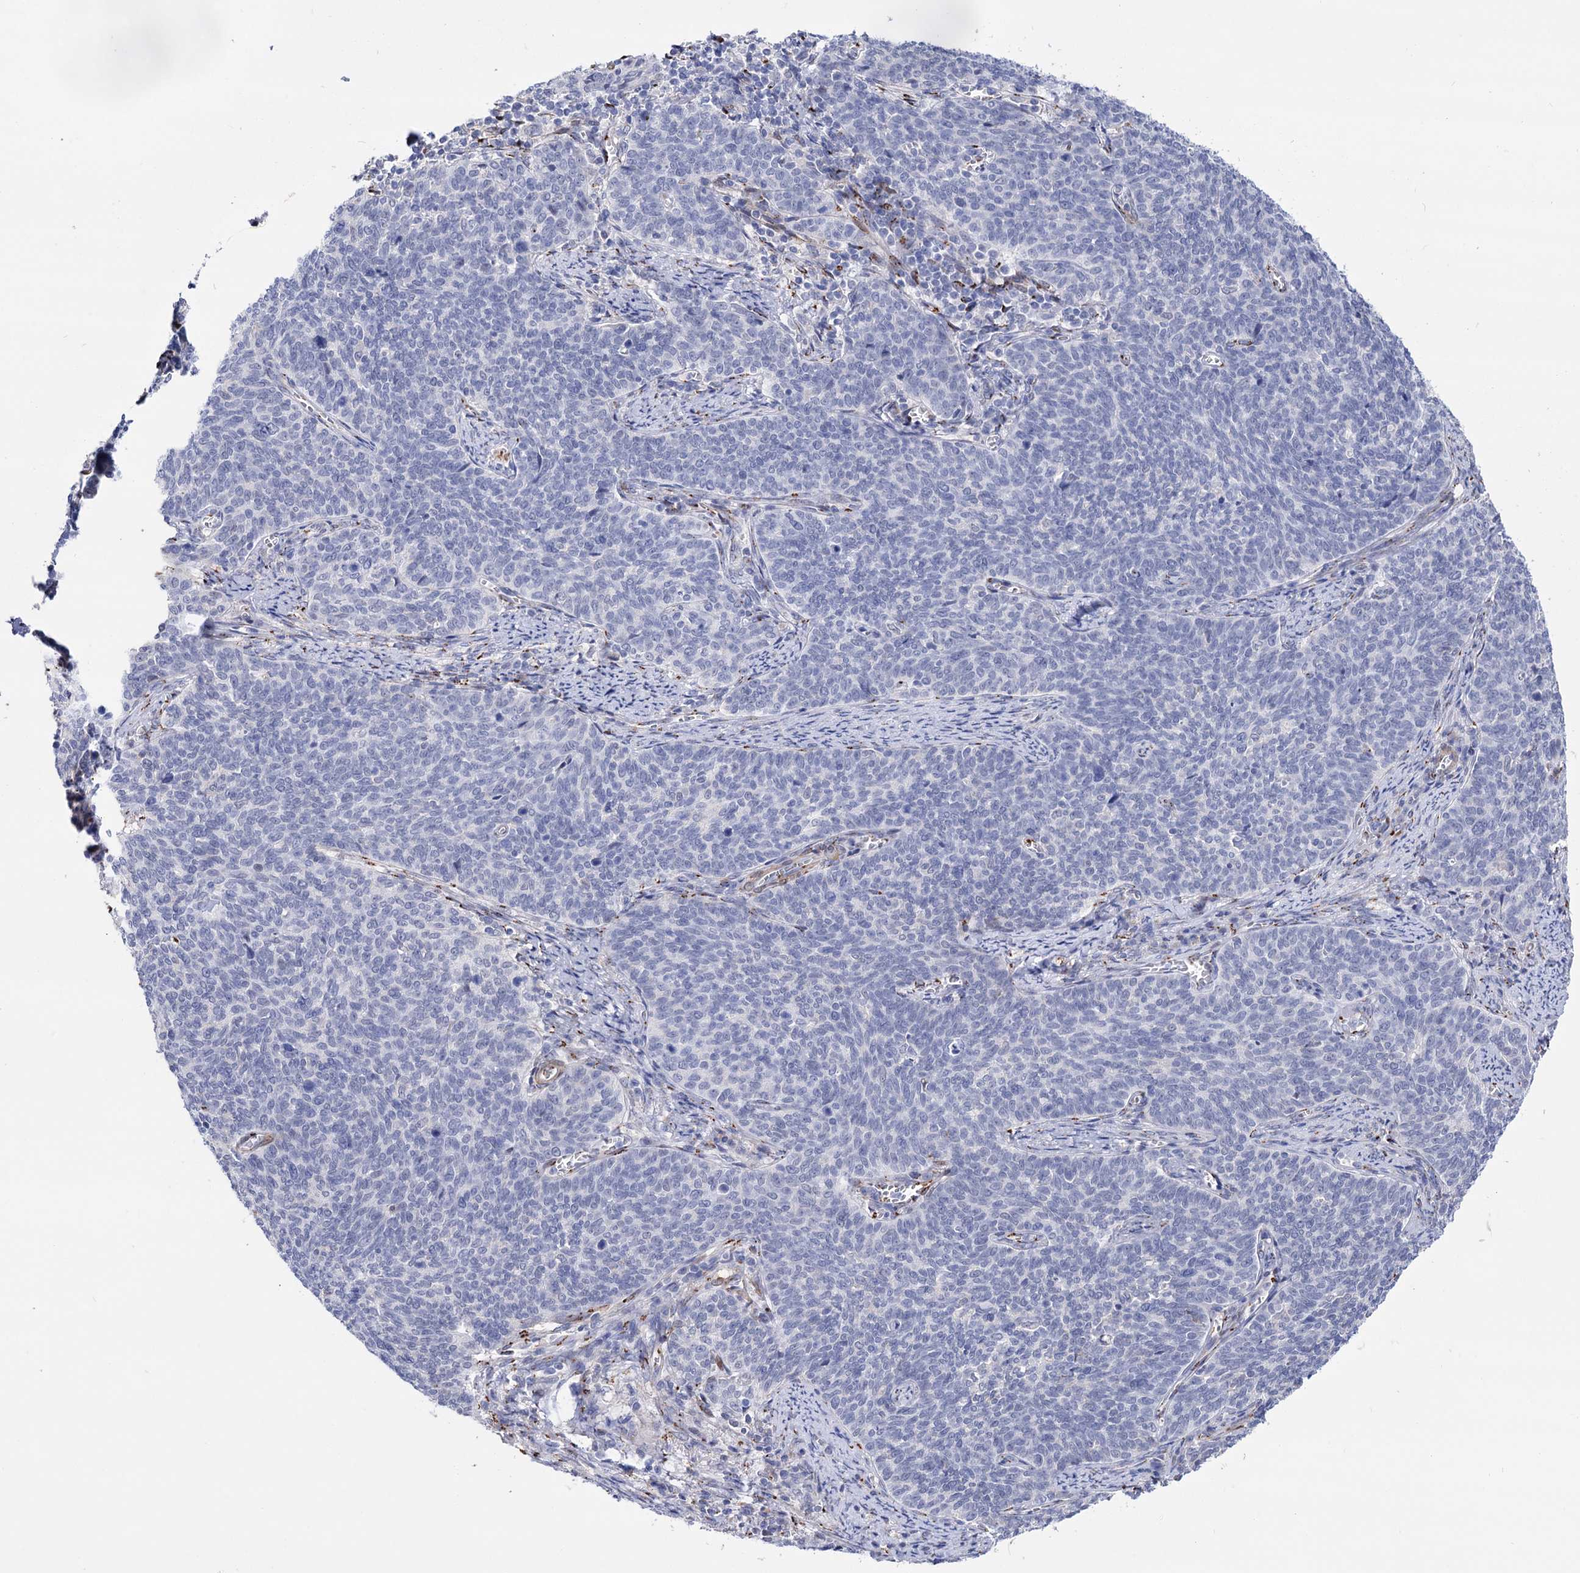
{"staining": {"intensity": "negative", "quantity": "none", "location": "none"}, "tissue": "cervical cancer", "cell_type": "Tumor cells", "image_type": "cancer", "snomed": [{"axis": "morphology", "description": "Squamous cell carcinoma, NOS"}, {"axis": "topography", "description": "Cervix"}], "caption": "Human squamous cell carcinoma (cervical) stained for a protein using immunohistochemistry displays no staining in tumor cells.", "gene": "C11orf96", "patient": {"sex": "female", "age": 39}}